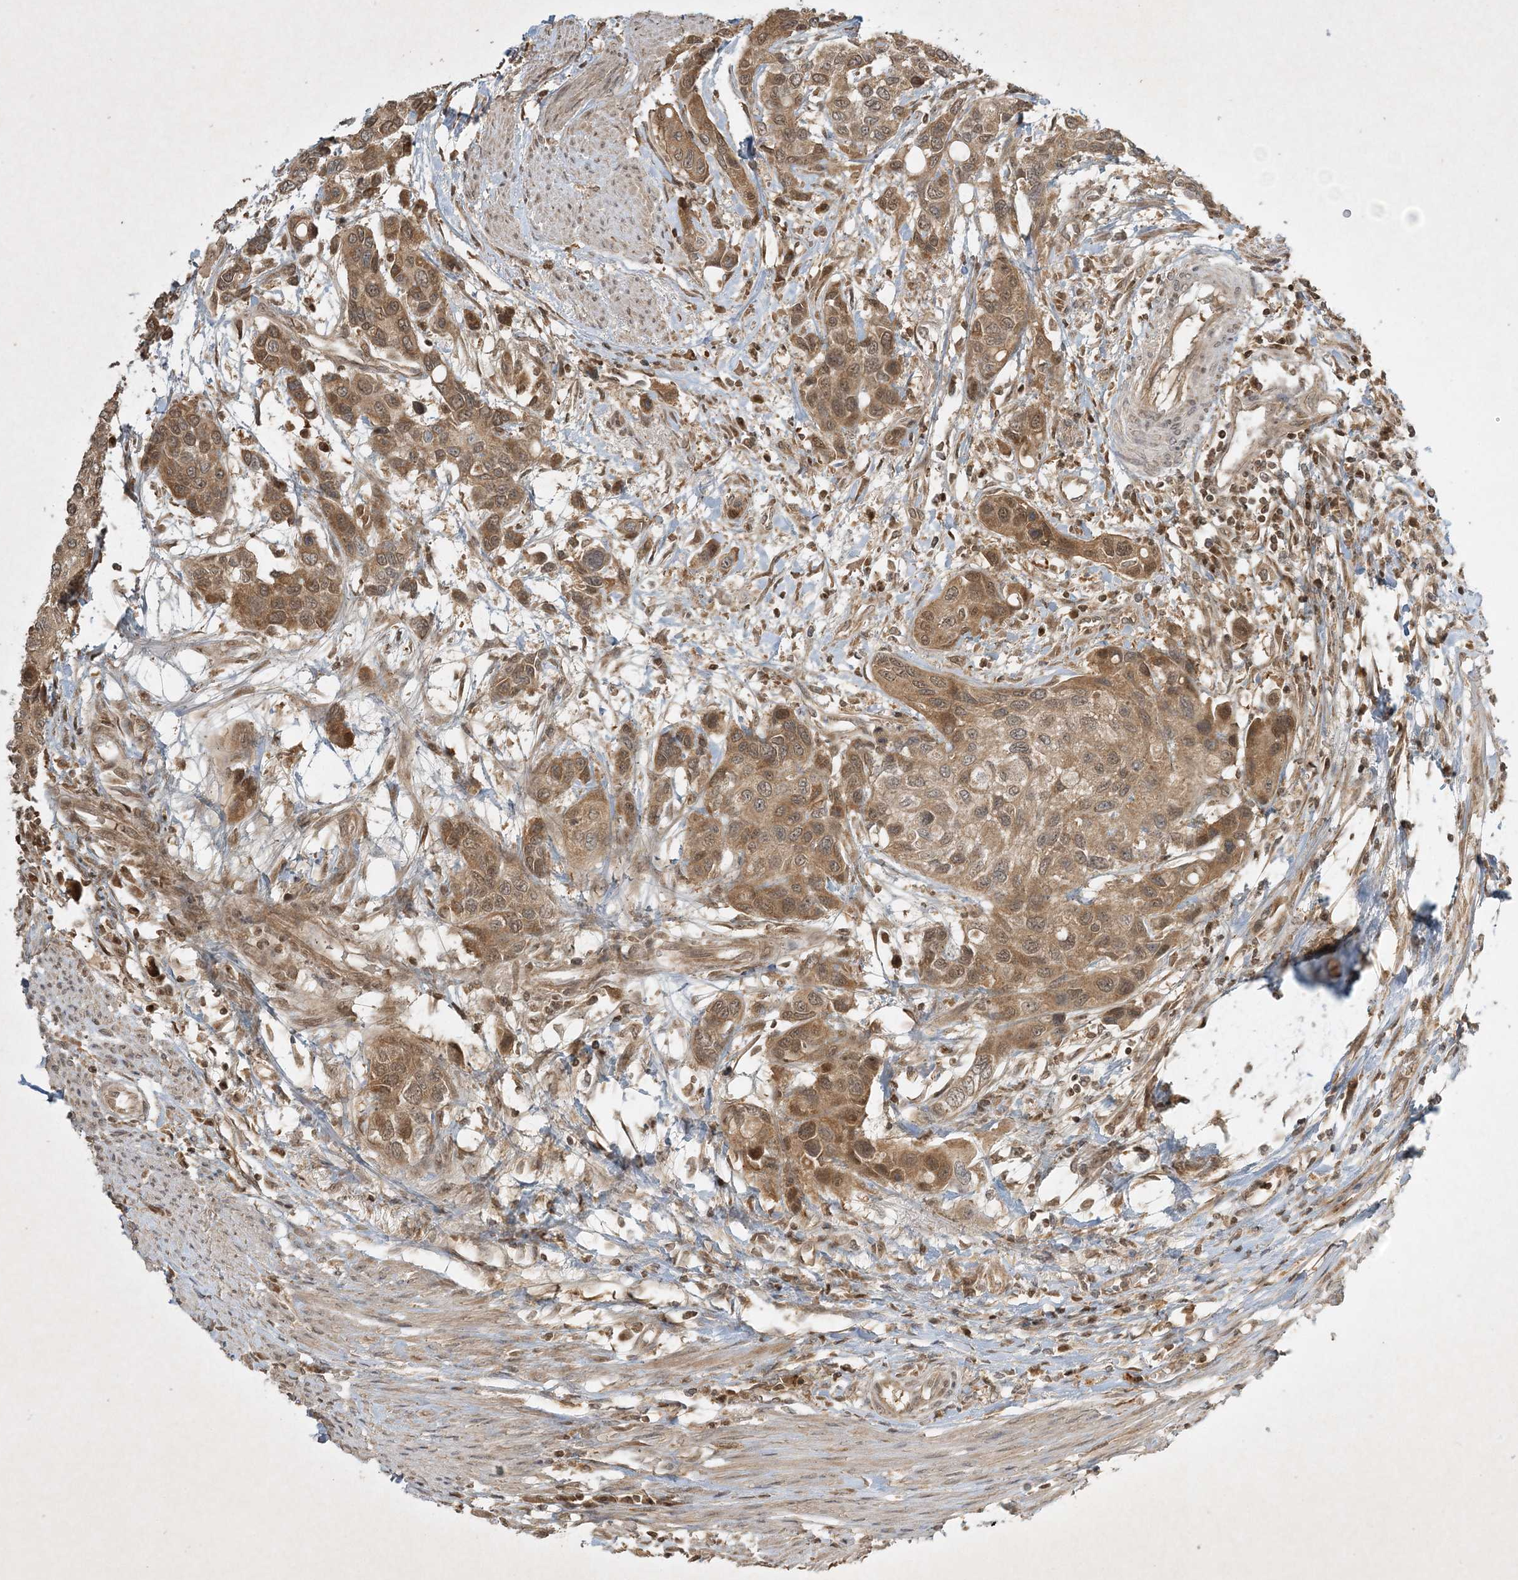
{"staining": {"intensity": "moderate", "quantity": ">75%", "location": "cytoplasmic/membranous"}, "tissue": "urothelial cancer", "cell_type": "Tumor cells", "image_type": "cancer", "snomed": [{"axis": "morphology", "description": "Normal tissue, NOS"}, {"axis": "morphology", "description": "Urothelial carcinoma, High grade"}, {"axis": "topography", "description": "Vascular tissue"}, {"axis": "topography", "description": "Urinary bladder"}], "caption": "Urothelial cancer stained for a protein shows moderate cytoplasmic/membranous positivity in tumor cells.", "gene": "PLTP", "patient": {"sex": "female", "age": 56}}